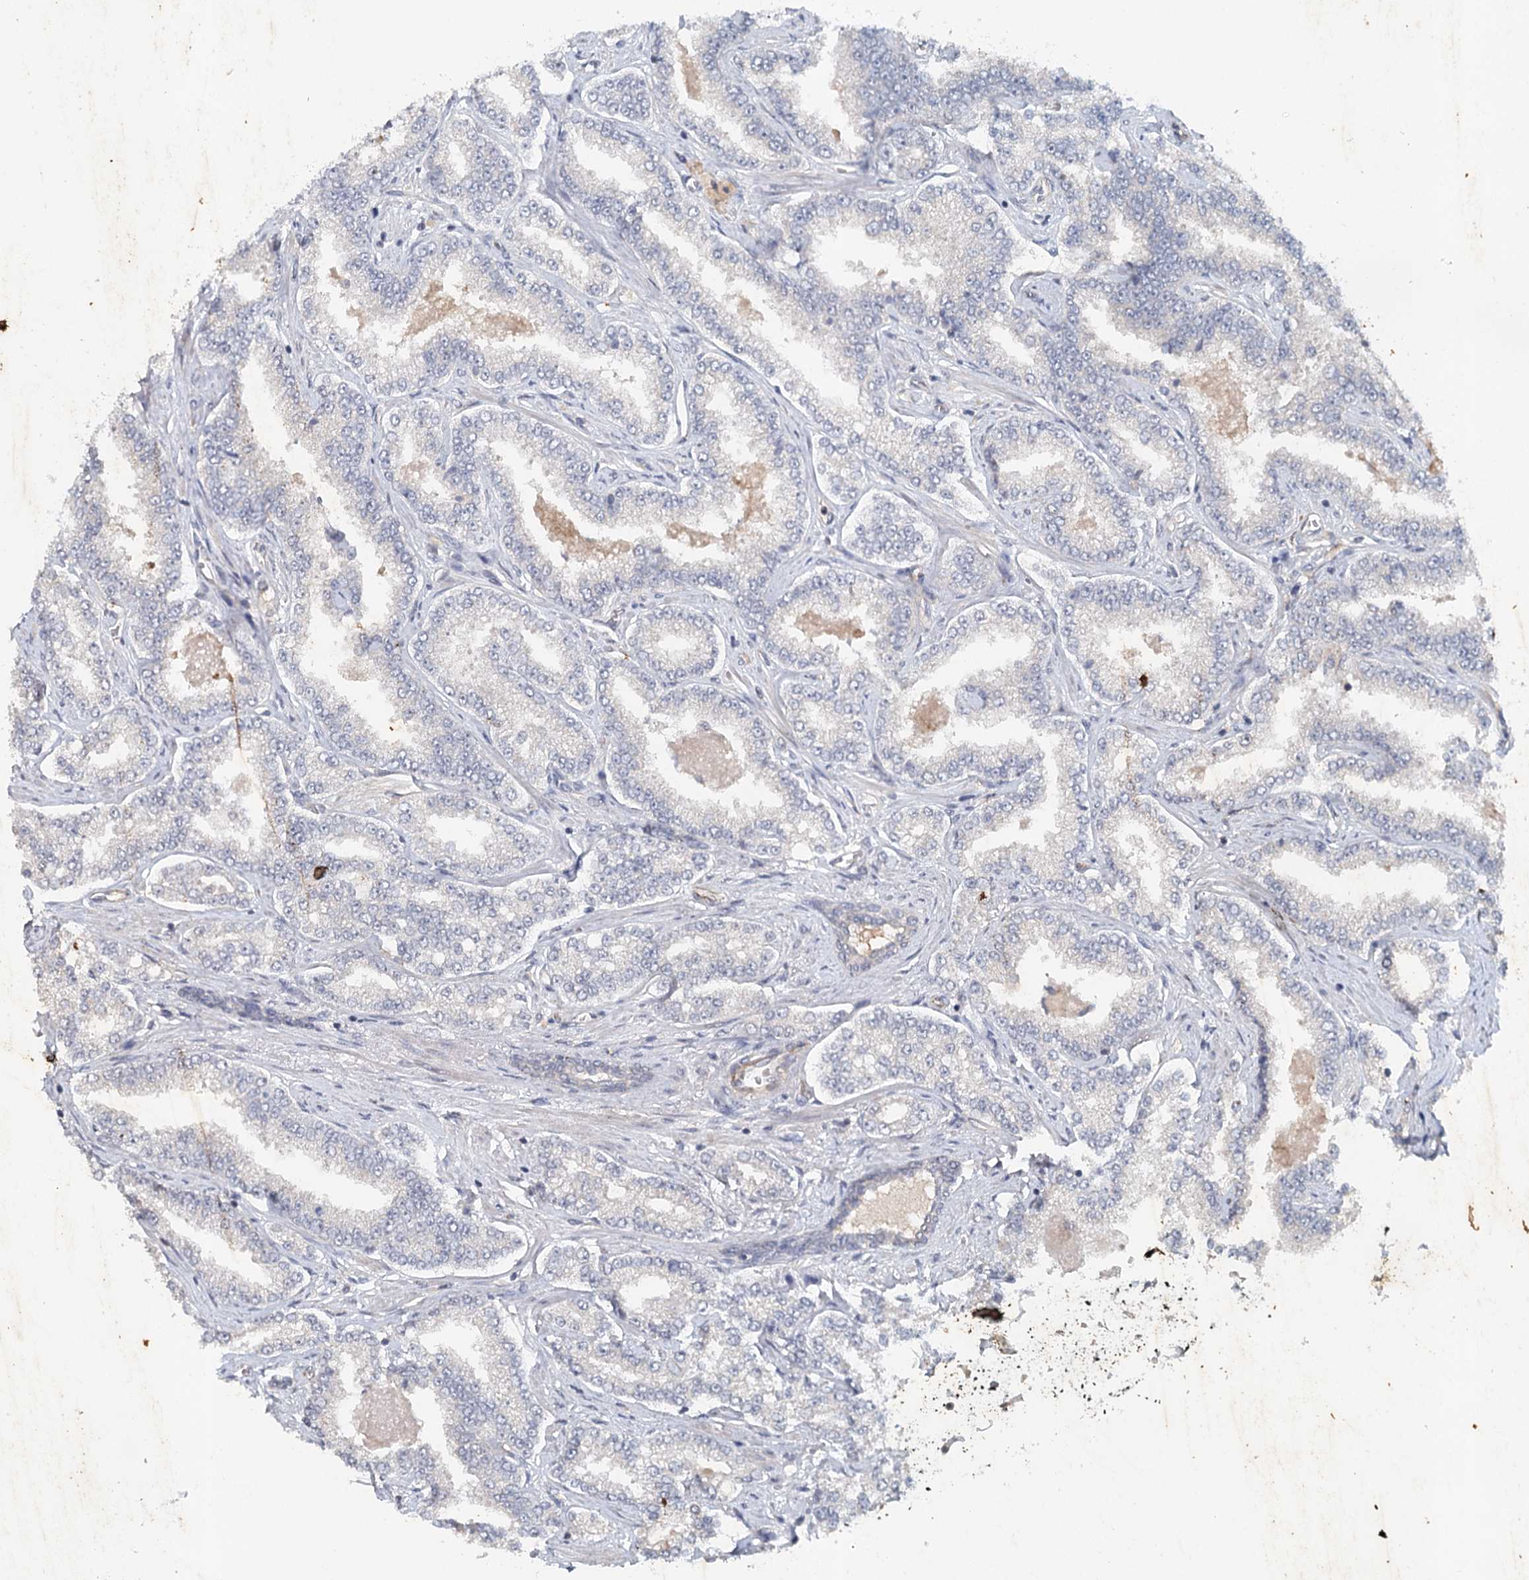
{"staining": {"intensity": "weak", "quantity": "<25%", "location": "cytoplasmic/membranous"}, "tissue": "prostate cancer", "cell_type": "Tumor cells", "image_type": "cancer", "snomed": [{"axis": "morphology", "description": "Normal tissue, NOS"}, {"axis": "morphology", "description": "Adenocarcinoma, High grade"}, {"axis": "topography", "description": "Prostate"}], "caption": "DAB (3,3'-diaminobenzidine) immunohistochemical staining of prostate cancer shows no significant staining in tumor cells. (DAB (3,3'-diaminobenzidine) immunohistochemistry (IHC) visualized using brightfield microscopy, high magnification).", "gene": "SYNPO", "patient": {"sex": "male", "age": 83}}